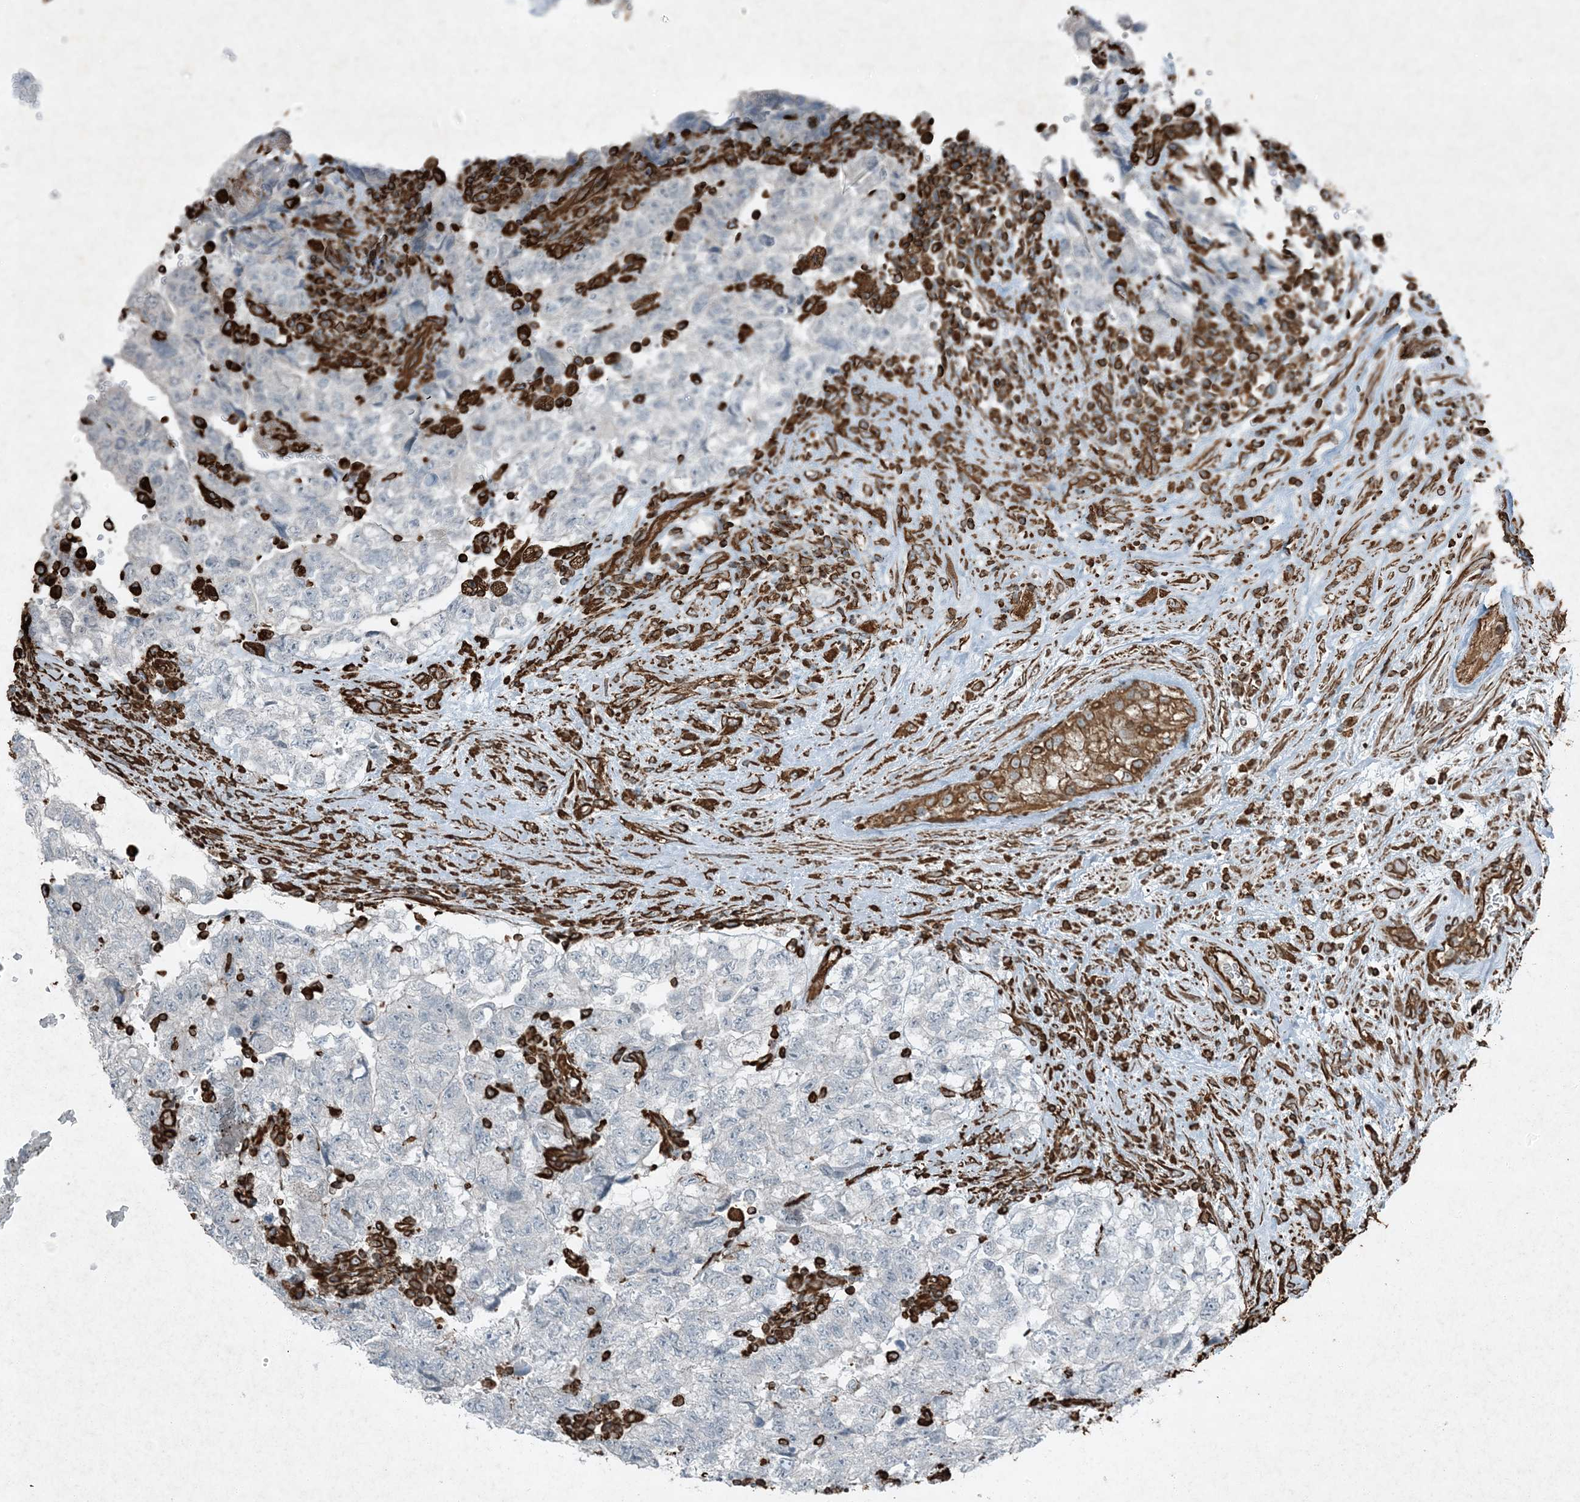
{"staining": {"intensity": "negative", "quantity": "none", "location": "none"}, "tissue": "testis cancer", "cell_type": "Tumor cells", "image_type": "cancer", "snomed": [{"axis": "morphology", "description": "Carcinoma, Embryonal, NOS"}, {"axis": "topography", "description": "Testis"}], "caption": "Immunohistochemistry (IHC) image of testis embryonal carcinoma stained for a protein (brown), which shows no expression in tumor cells. (DAB (3,3'-diaminobenzidine) immunohistochemistry (IHC) with hematoxylin counter stain).", "gene": "RYK", "patient": {"sex": "male", "age": 36}}